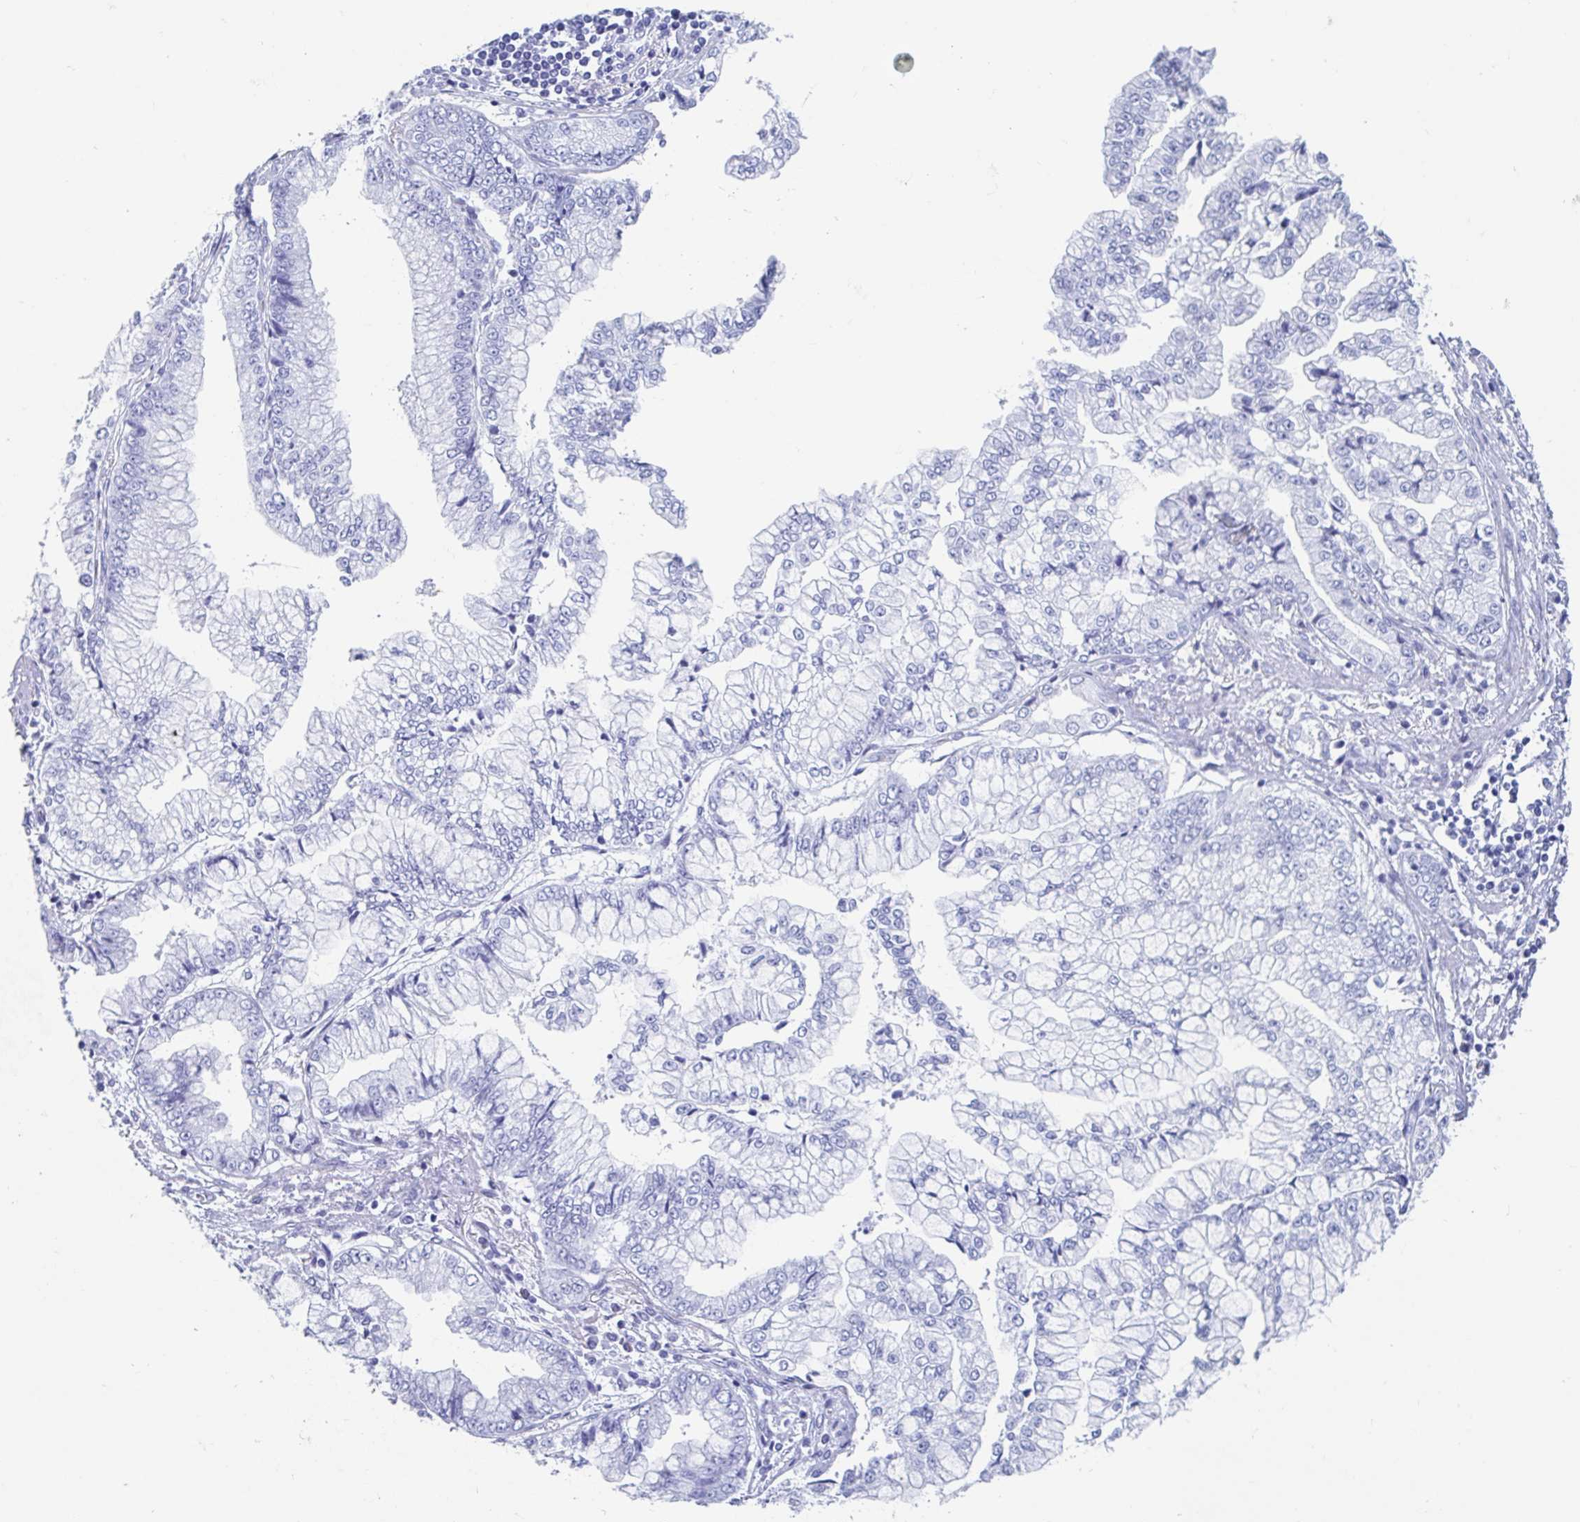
{"staining": {"intensity": "negative", "quantity": "none", "location": "none"}, "tissue": "stomach cancer", "cell_type": "Tumor cells", "image_type": "cancer", "snomed": [{"axis": "morphology", "description": "Adenocarcinoma, NOS"}, {"axis": "topography", "description": "Stomach, upper"}], "caption": "DAB (3,3'-diaminobenzidine) immunohistochemical staining of adenocarcinoma (stomach) shows no significant staining in tumor cells.", "gene": "HDGFL1", "patient": {"sex": "female", "age": 74}}